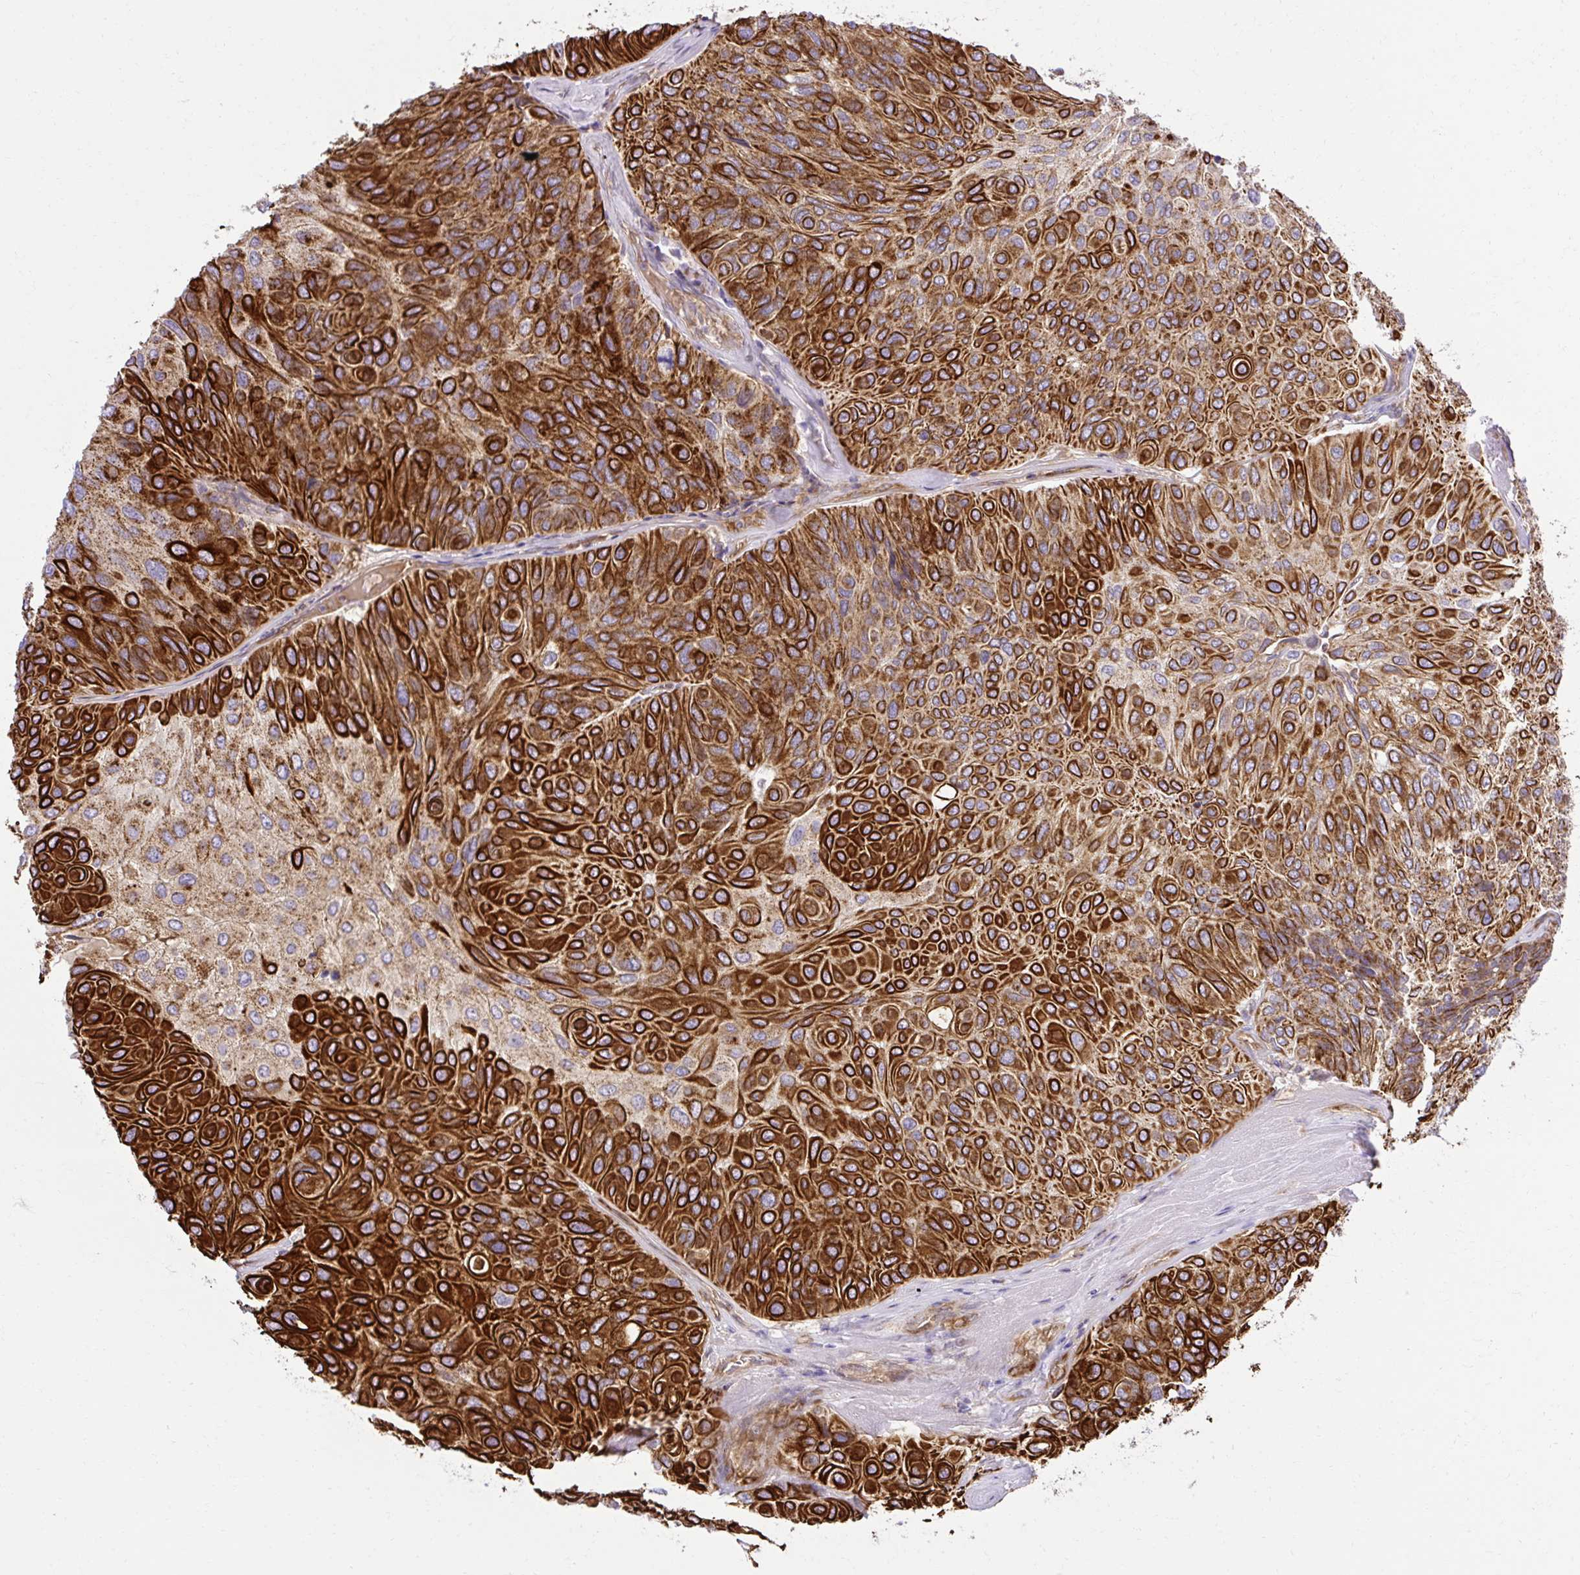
{"staining": {"intensity": "strong", "quantity": ">75%", "location": "cytoplasmic/membranous"}, "tissue": "urothelial cancer", "cell_type": "Tumor cells", "image_type": "cancer", "snomed": [{"axis": "morphology", "description": "Urothelial carcinoma, High grade"}, {"axis": "topography", "description": "Urinary bladder"}], "caption": "Tumor cells exhibit strong cytoplasmic/membranous positivity in about >75% of cells in high-grade urothelial carcinoma. (brown staining indicates protein expression, while blue staining denotes nuclei).", "gene": "LIMS1", "patient": {"sex": "male", "age": 66}}